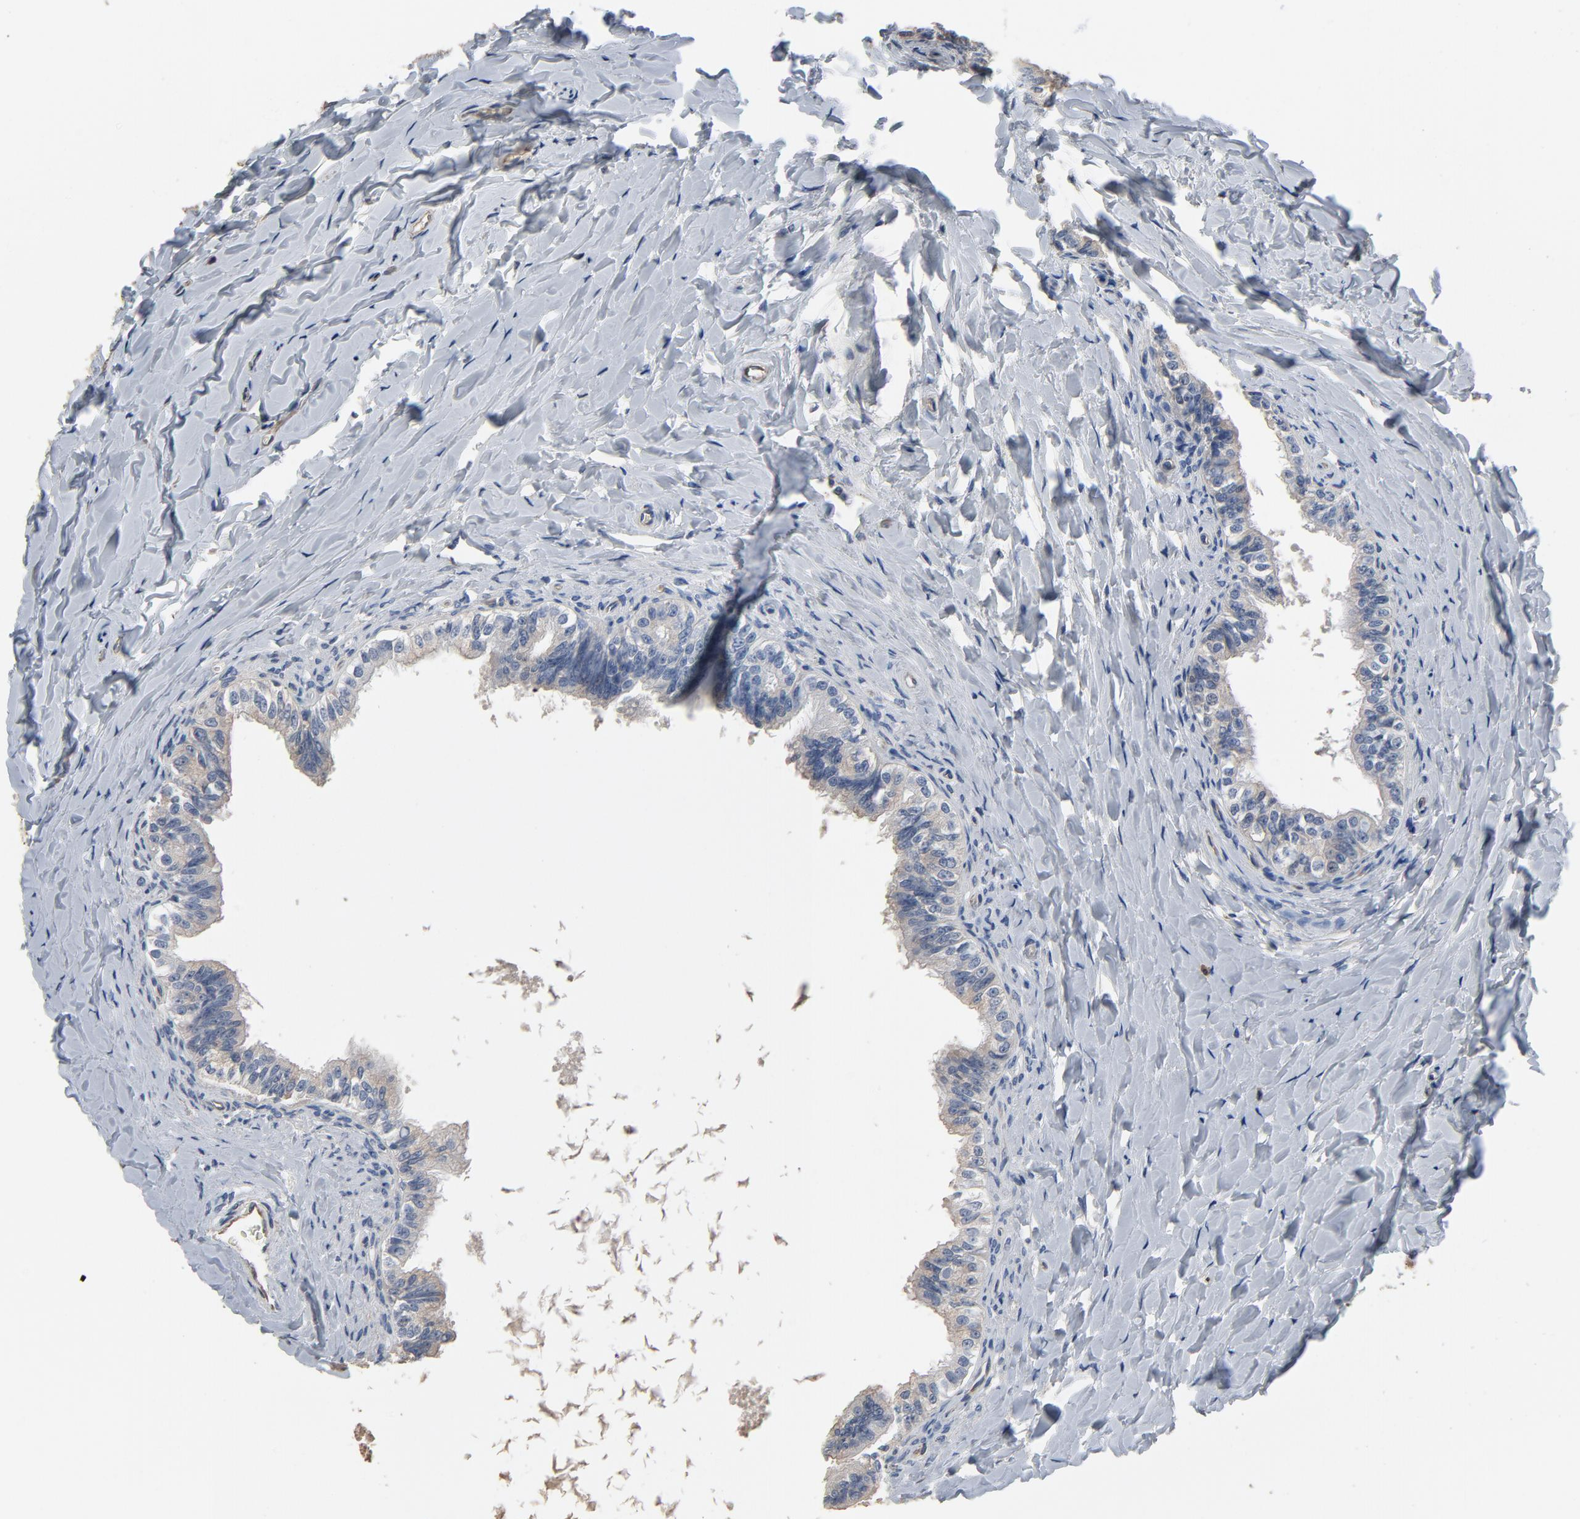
{"staining": {"intensity": "weak", "quantity": ">75%", "location": "cytoplasmic/membranous"}, "tissue": "epididymis", "cell_type": "Glandular cells", "image_type": "normal", "snomed": [{"axis": "morphology", "description": "Normal tissue, NOS"}, {"axis": "topography", "description": "Soft tissue"}, {"axis": "topography", "description": "Epididymis"}], "caption": "This photomicrograph exhibits benign epididymis stained with IHC to label a protein in brown. The cytoplasmic/membranous of glandular cells show weak positivity for the protein. Nuclei are counter-stained blue.", "gene": "SOX6", "patient": {"sex": "male", "age": 26}}